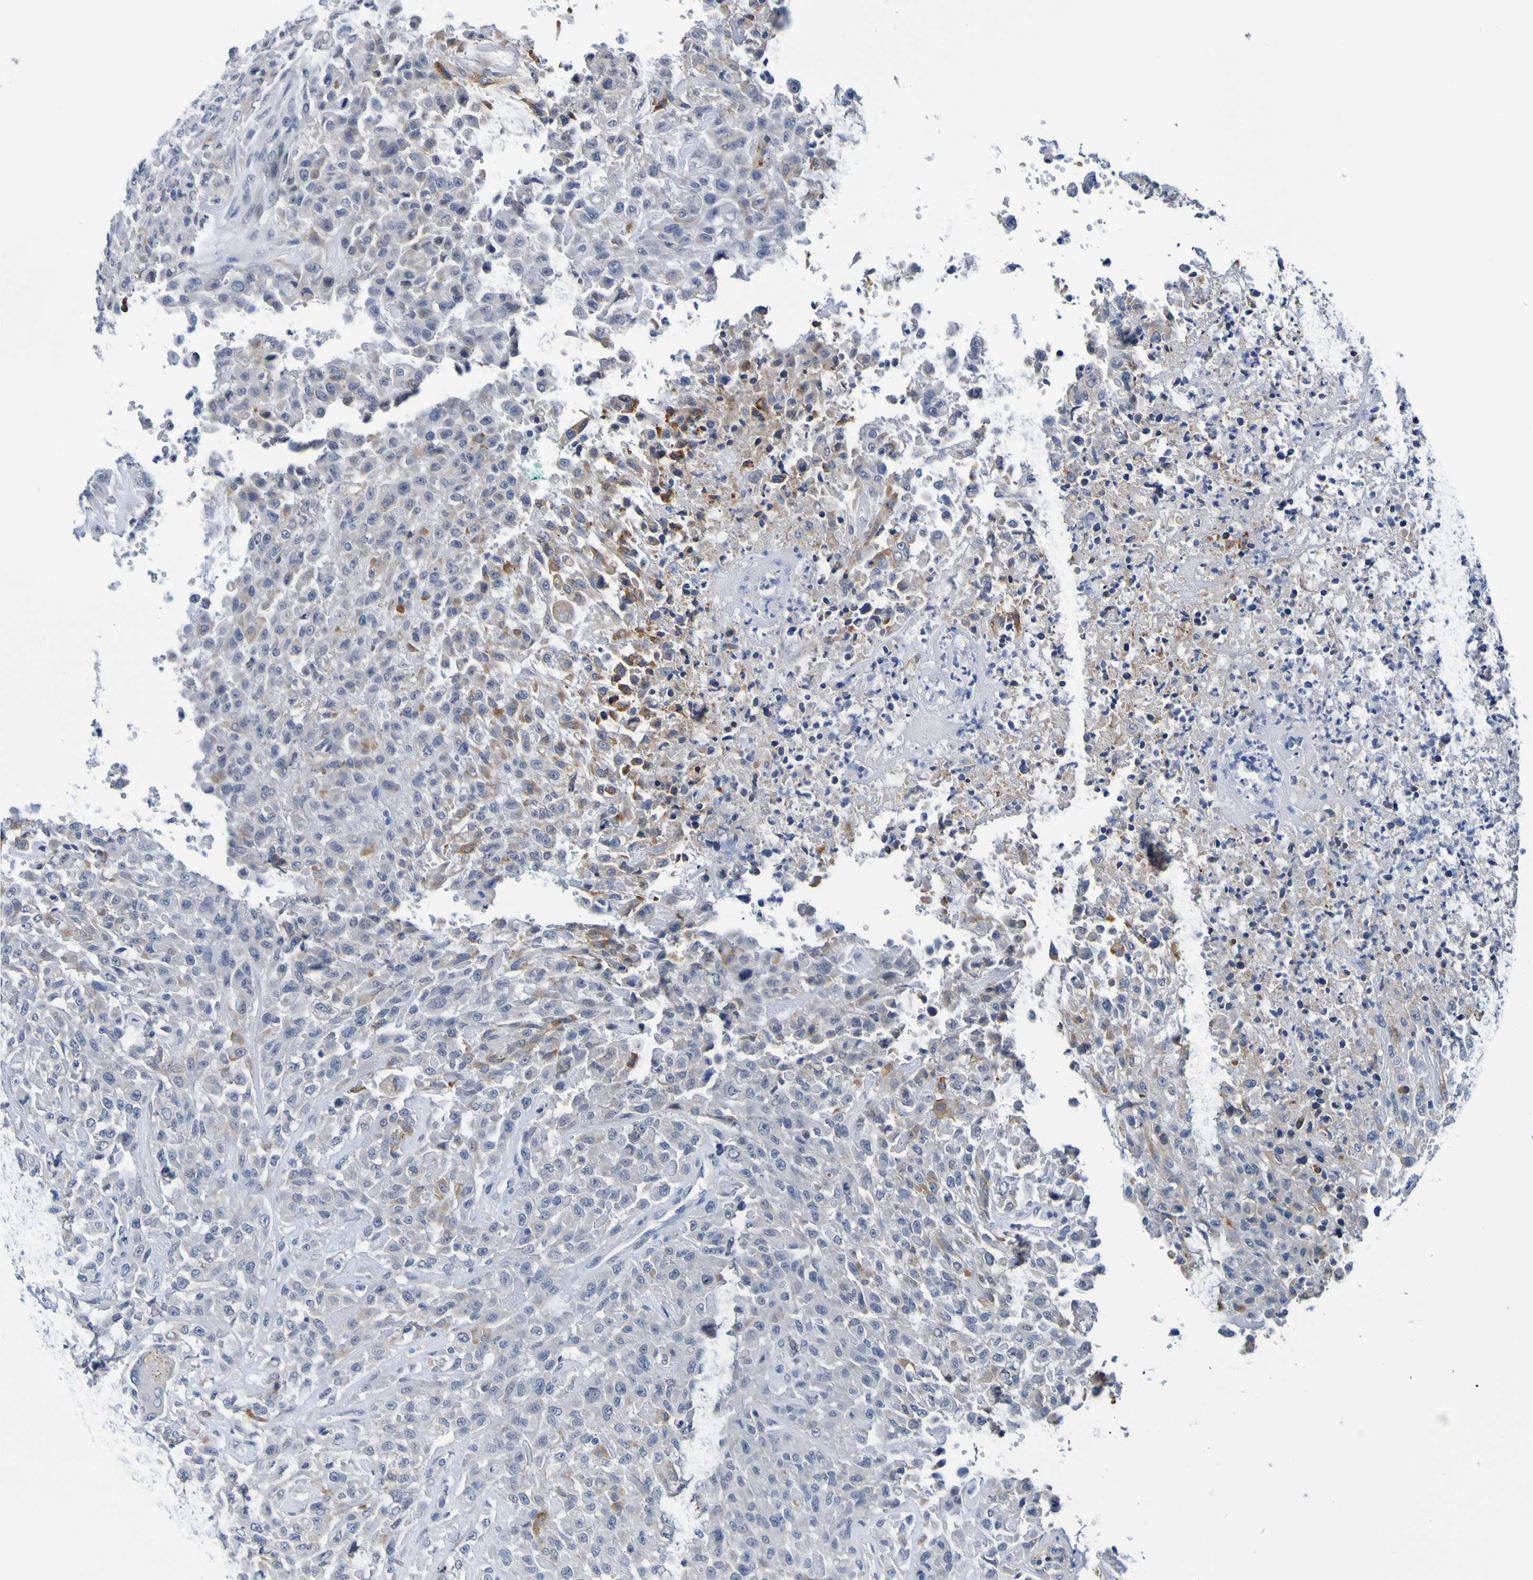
{"staining": {"intensity": "moderate", "quantity": "<25%", "location": "cytoplasmic/membranous"}, "tissue": "urothelial cancer", "cell_type": "Tumor cells", "image_type": "cancer", "snomed": [{"axis": "morphology", "description": "Urothelial carcinoma, High grade"}, {"axis": "topography", "description": "Urinary bladder"}], "caption": "A brown stain labels moderate cytoplasmic/membranous expression of a protein in high-grade urothelial carcinoma tumor cells. (Brightfield microscopy of DAB IHC at high magnification).", "gene": "VMA21", "patient": {"sex": "male", "age": 46}}